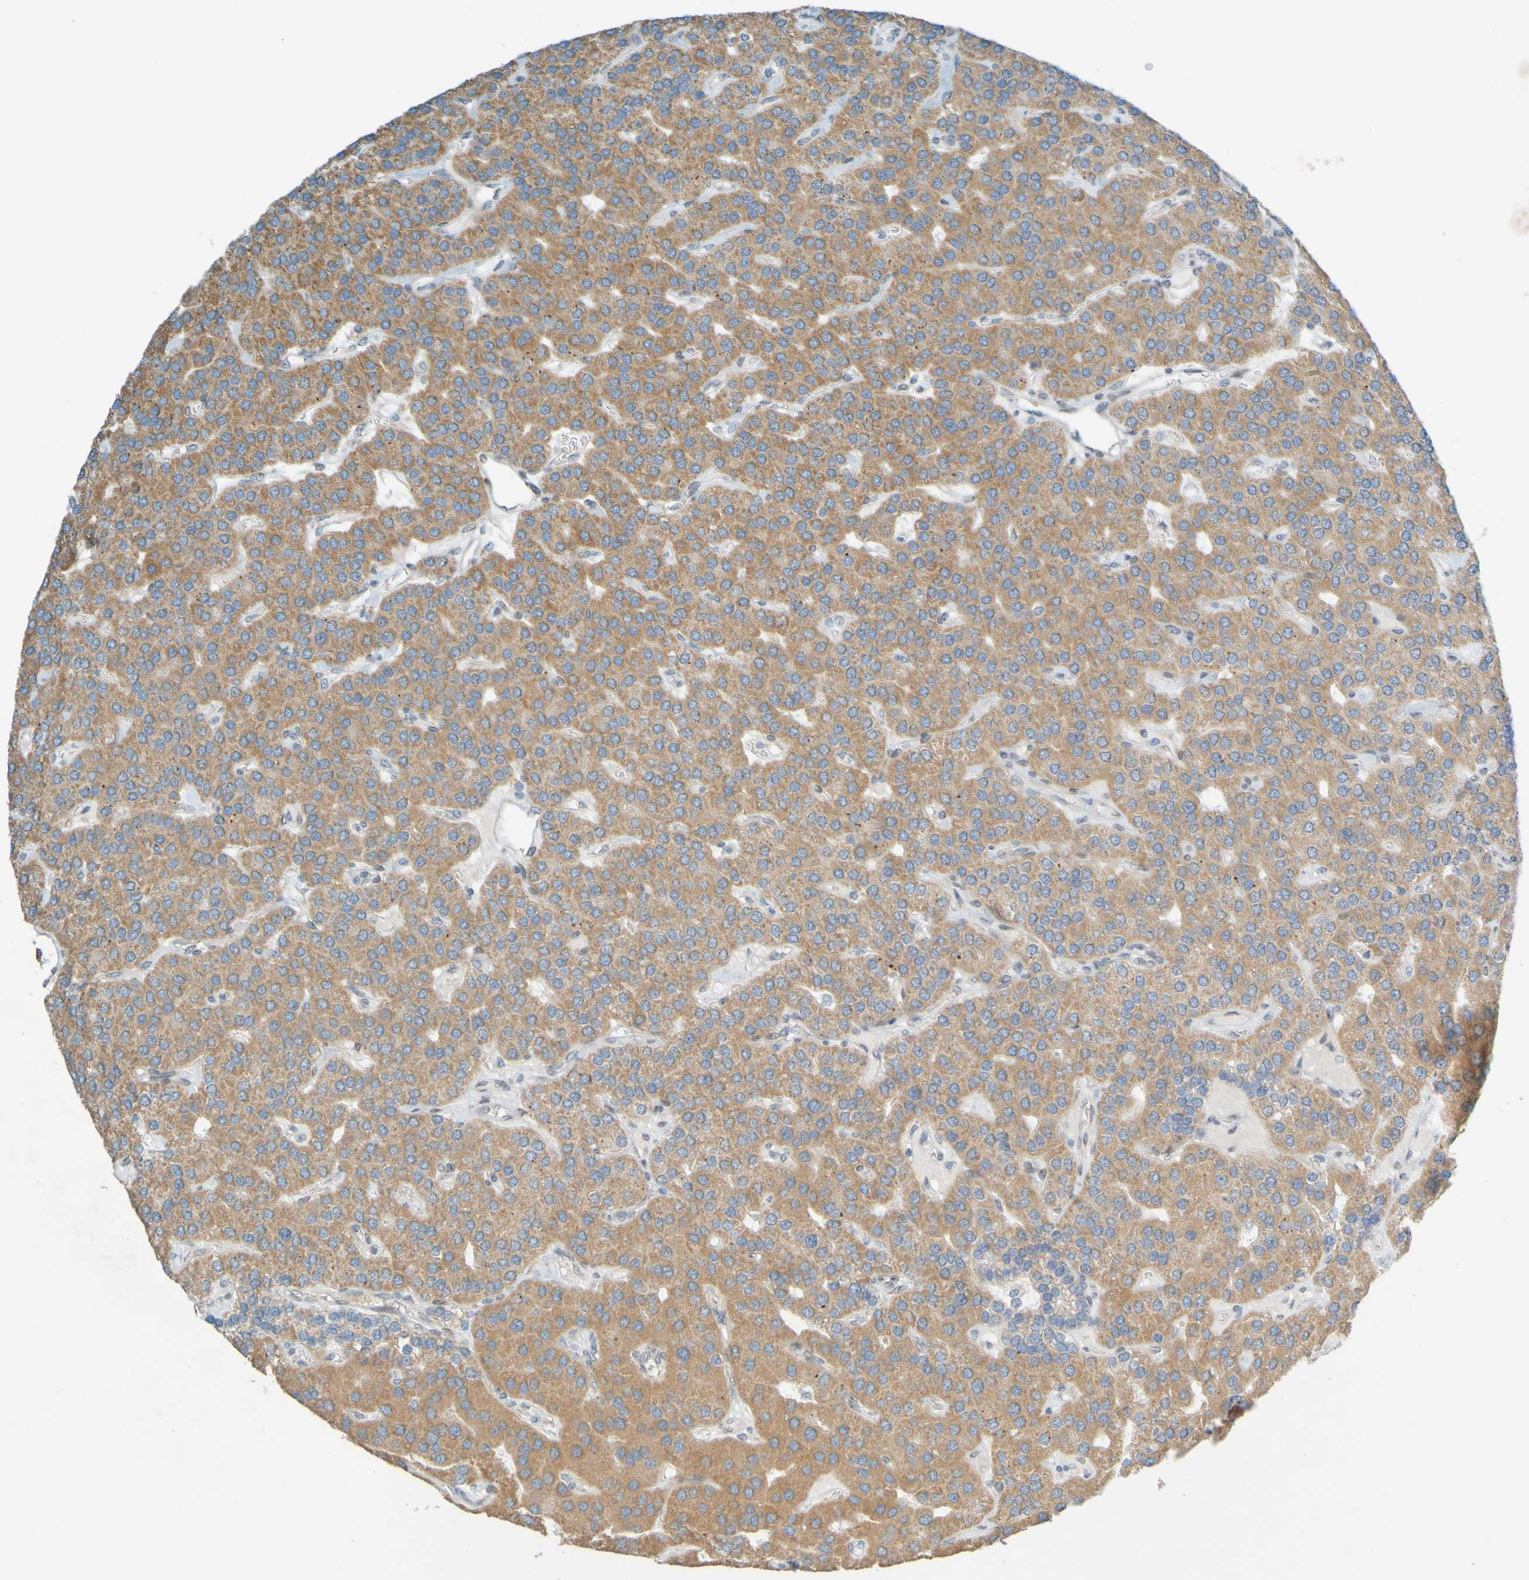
{"staining": {"intensity": "moderate", "quantity": ">75%", "location": "cytoplasmic/membranous"}, "tissue": "parathyroid gland", "cell_type": "Glandular cells", "image_type": "normal", "snomed": [{"axis": "morphology", "description": "Normal tissue, NOS"}, {"axis": "morphology", "description": "Adenoma, NOS"}, {"axis": "topography", "description": "Parathyroid gland"}], "caption": "Protein expression analysis of benign parathyroid gland shows moderate cytoplasmic/membranous positivity in about >75% of glandular cells. Using DAB (3,3'-diaminobenzidine) (brown) and hematoxylin (blue) stains, captured at high magnification using brightfield microscopy.", "gene": "MAG", "patient": {"sex": "female", "age": 86}}